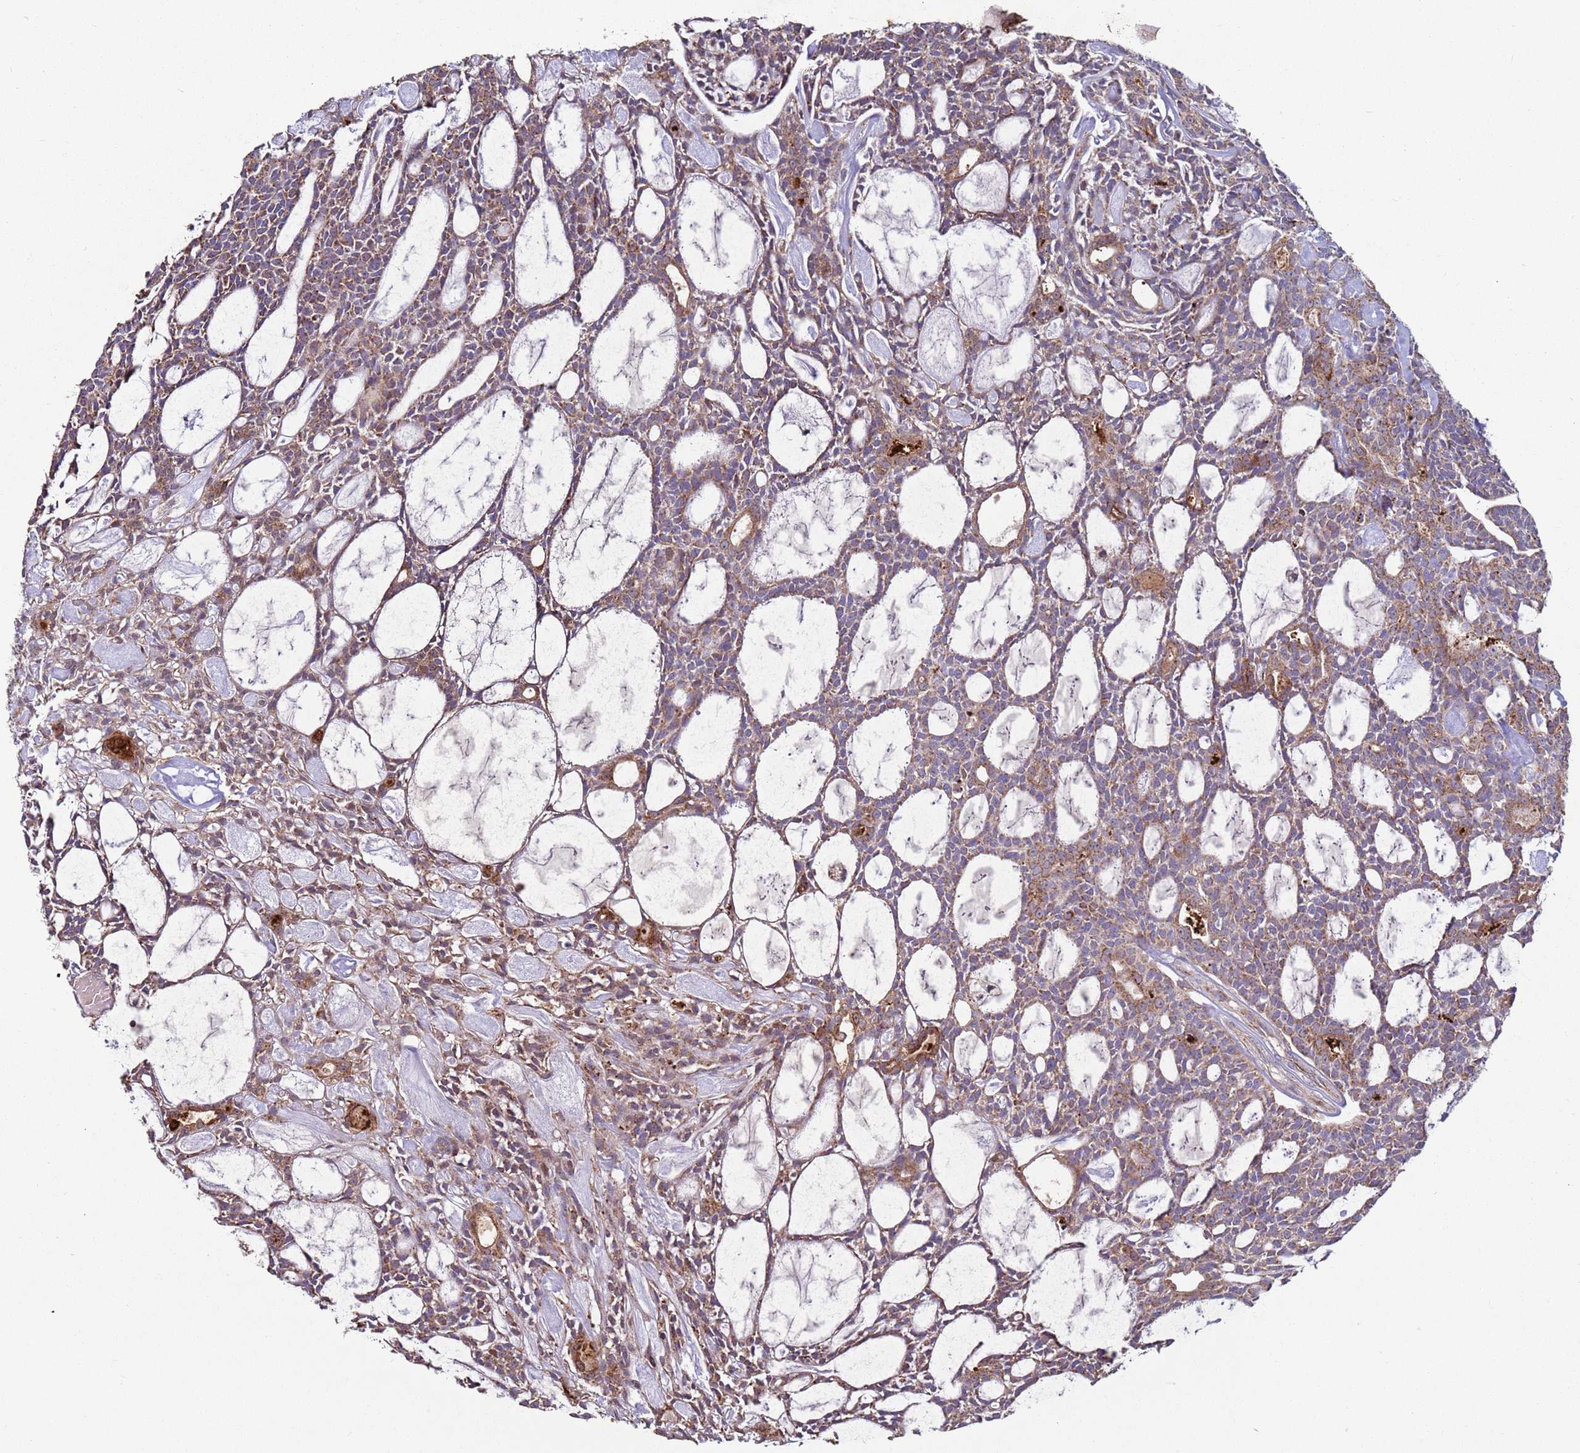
{"staining": {"intensity": "moderate", "quantity": ">75%", "location": "cytoplasmic/membranous"}, "tissue": "head and neck cancer", "cell_type": "Tumor cells", "image_type": "cancer", "snomed": [{"axis": "morphology", "description": "Adenocarcinoma, NOS"}, {"axis": "topography", "description": "Salivary gland"}, {"axis": "topography", "description": "Head-Neck"}], "caption": "Moderate cytoplasmic/membranous expression for a protein is present in about >75% of tumor cells of head and neck adenocarcinoma using IHC.", "gene": "FBXO33", "patient": {"sex": "male", "age": 55}}